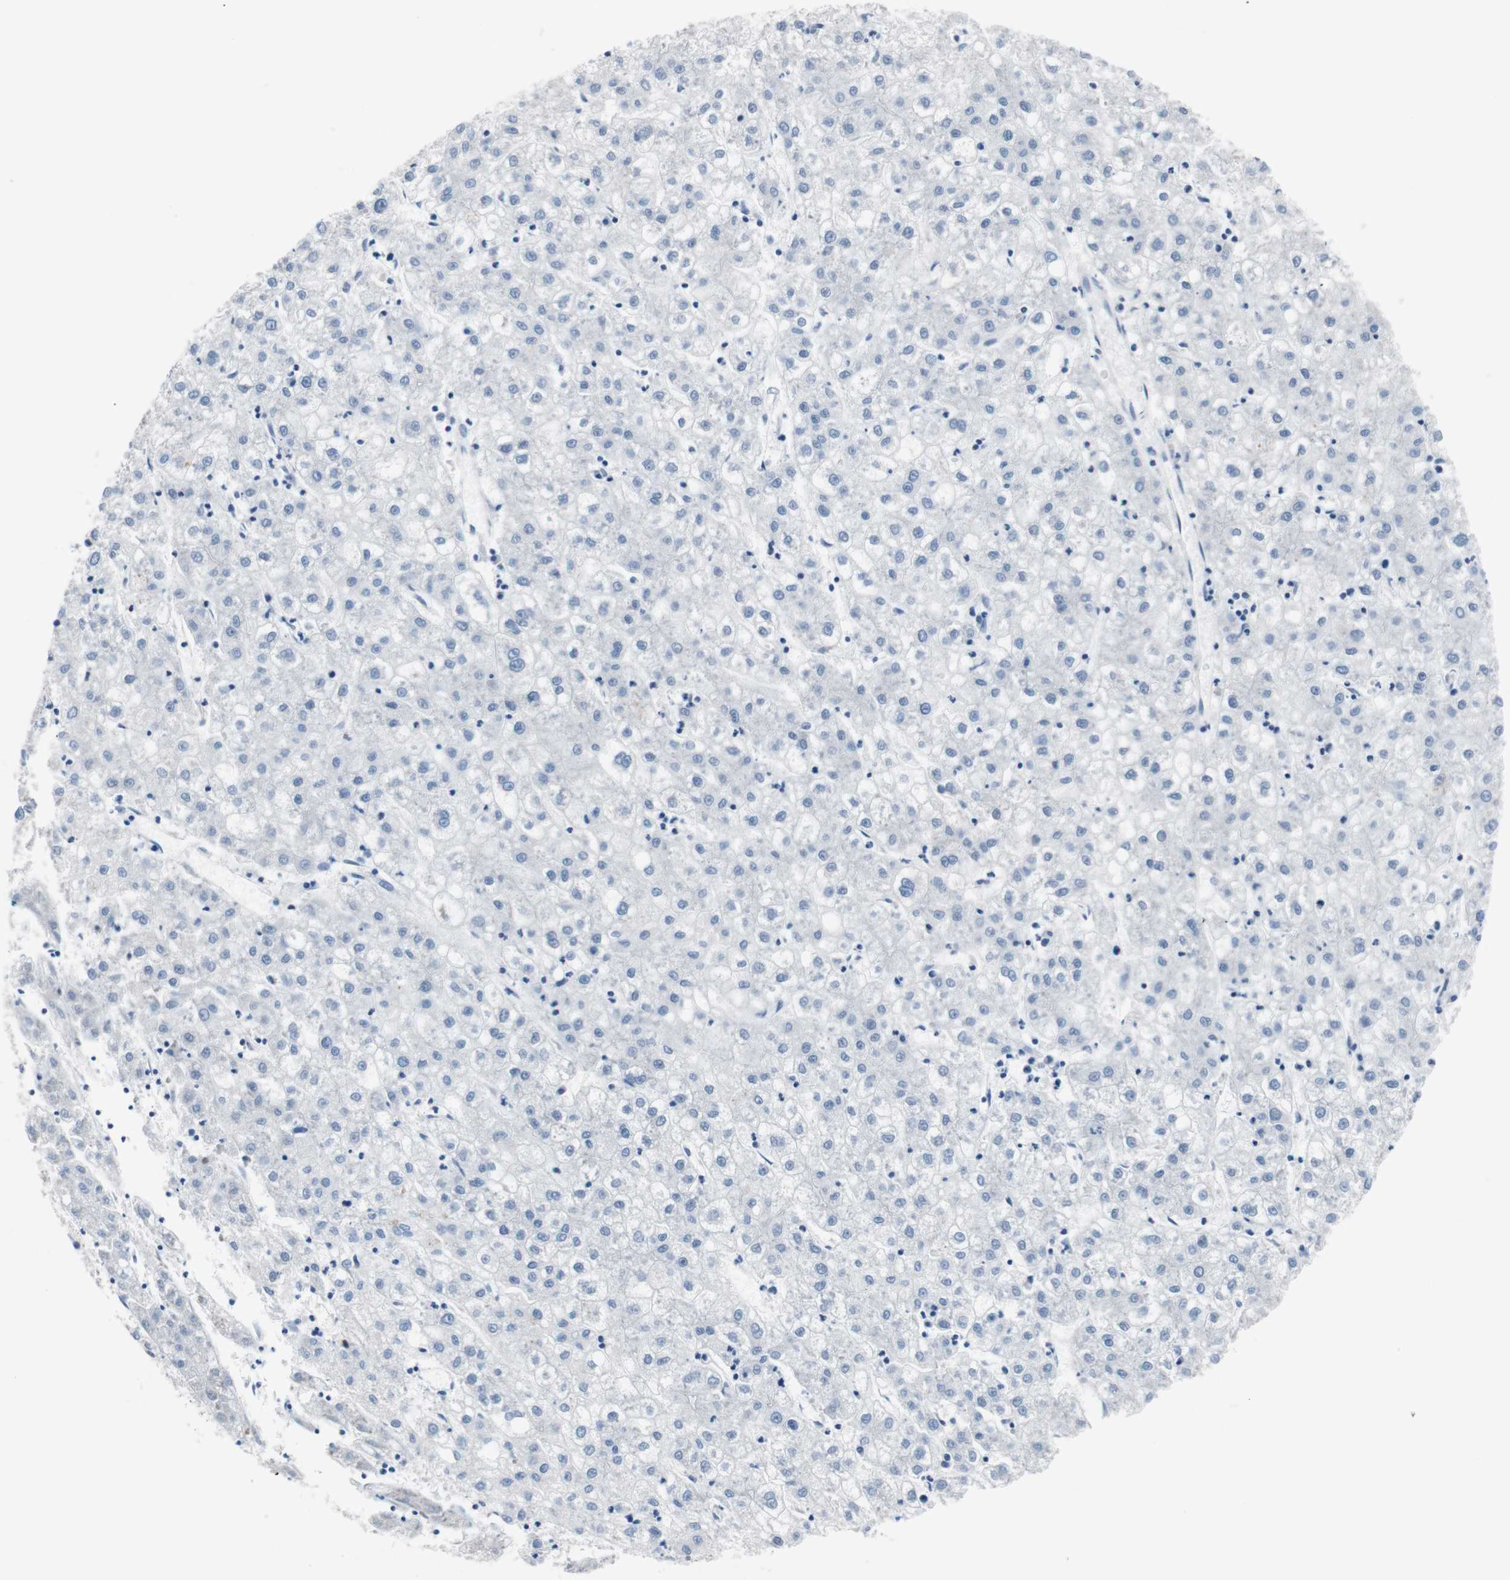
{"staining": {"intensity": "negative", "quantity": "none", "location": "none"}, "tissue": "liver cancer", "cell_type": "Tumor cells", "image_type": "cancer", "snomed": [{"axis": "morphology", "description": "Carcinoma, Hepatocellular, NOS"}, {"axis": "topography", "description": "Liver"}], "caption": "Hepatocellular carcinoma (liver) was stained to show a protein in brown. There is no significant expression in tumor cells.", "gene": "ULBP1", "patient": {"sex": "male", "age": 72}}